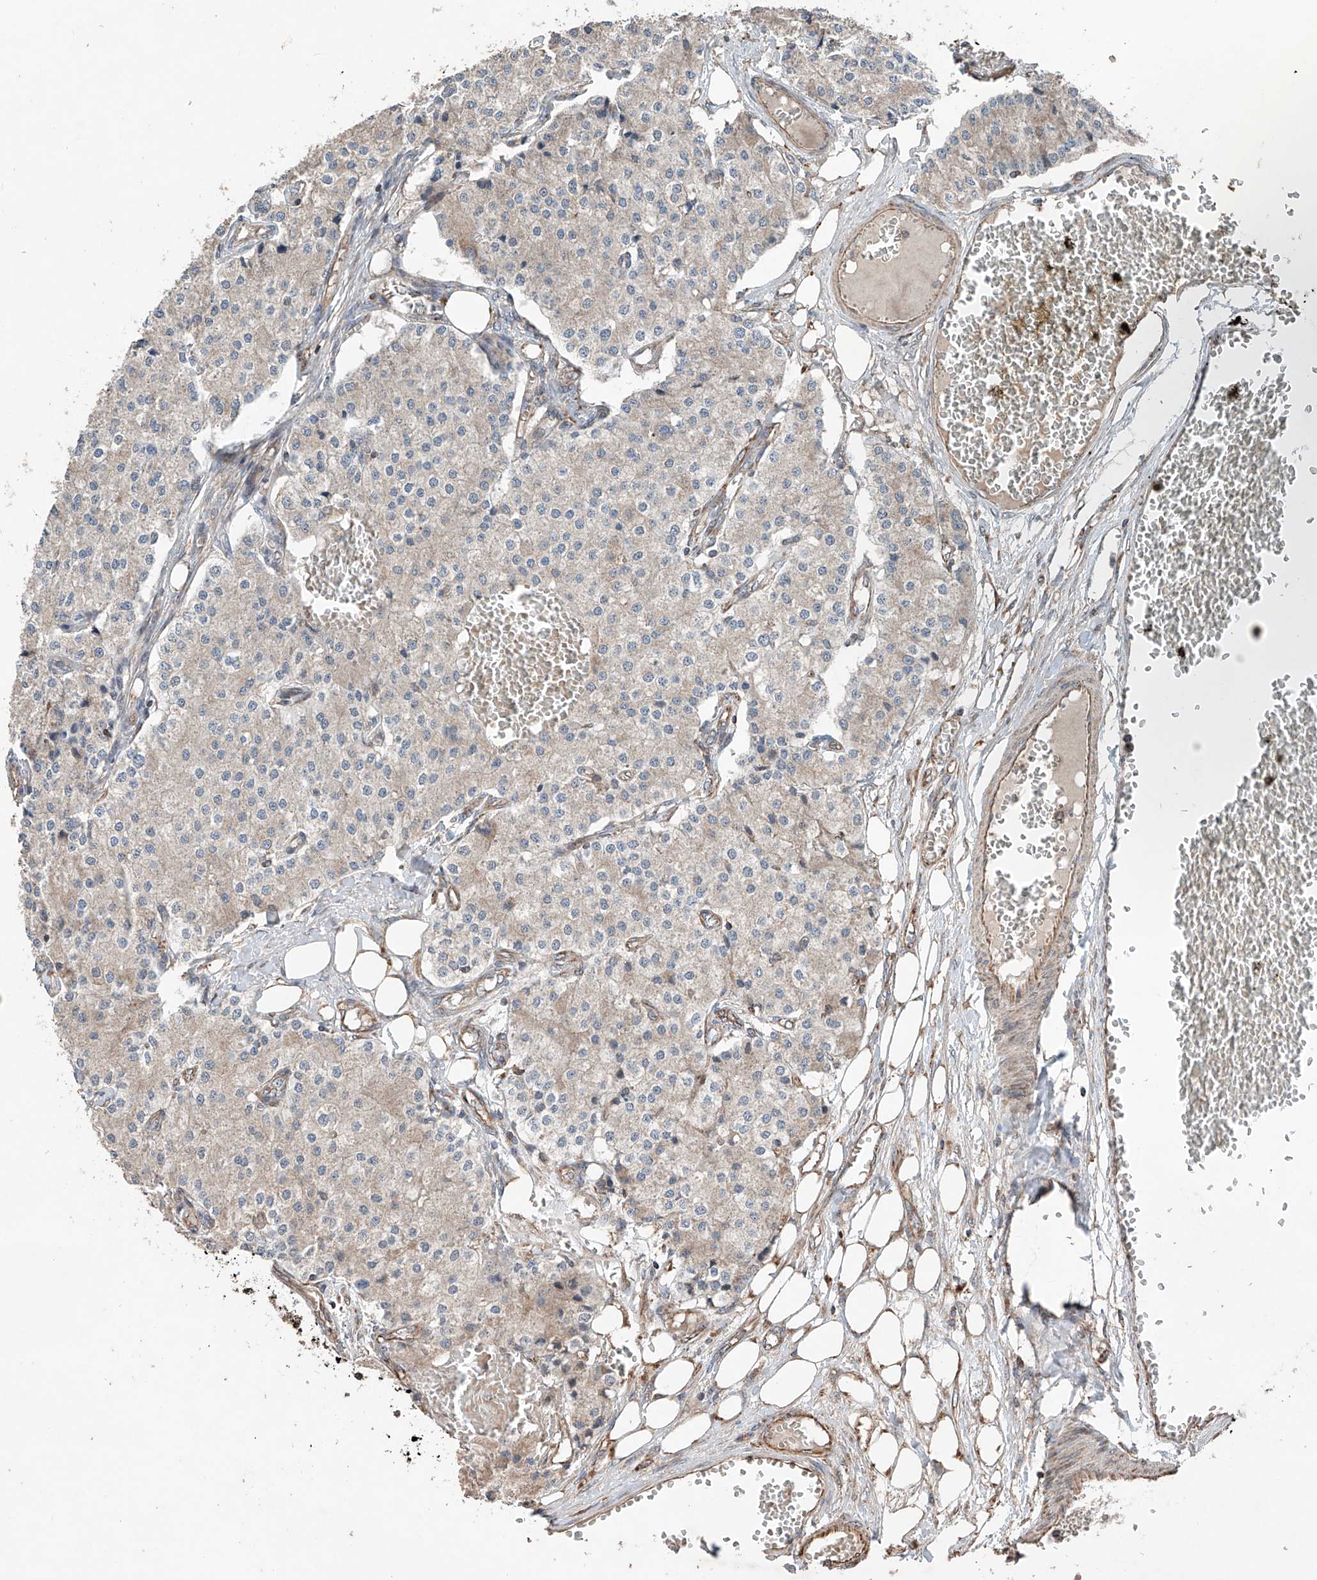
{"staining": {"intensity": "weak", "quantity": "<25%", "location": "cytoplasmic/membranous"}, "tissue": "carcinoid", "cell_type": "Tumor cells", "image_type": "cancer", "snomed": [{"axis": "morphology", "description": "Carcinoid, malignant, NOS"}, {"axis": "topography", "description": "Colon"}], "caption": "IHC micrograph of human carcinoid (malignant) stained for a protein (brown), which reveals no positivity in tumor cells.", "gene": "AP4B1", "patient": {"sex": "female", "age": 52}}